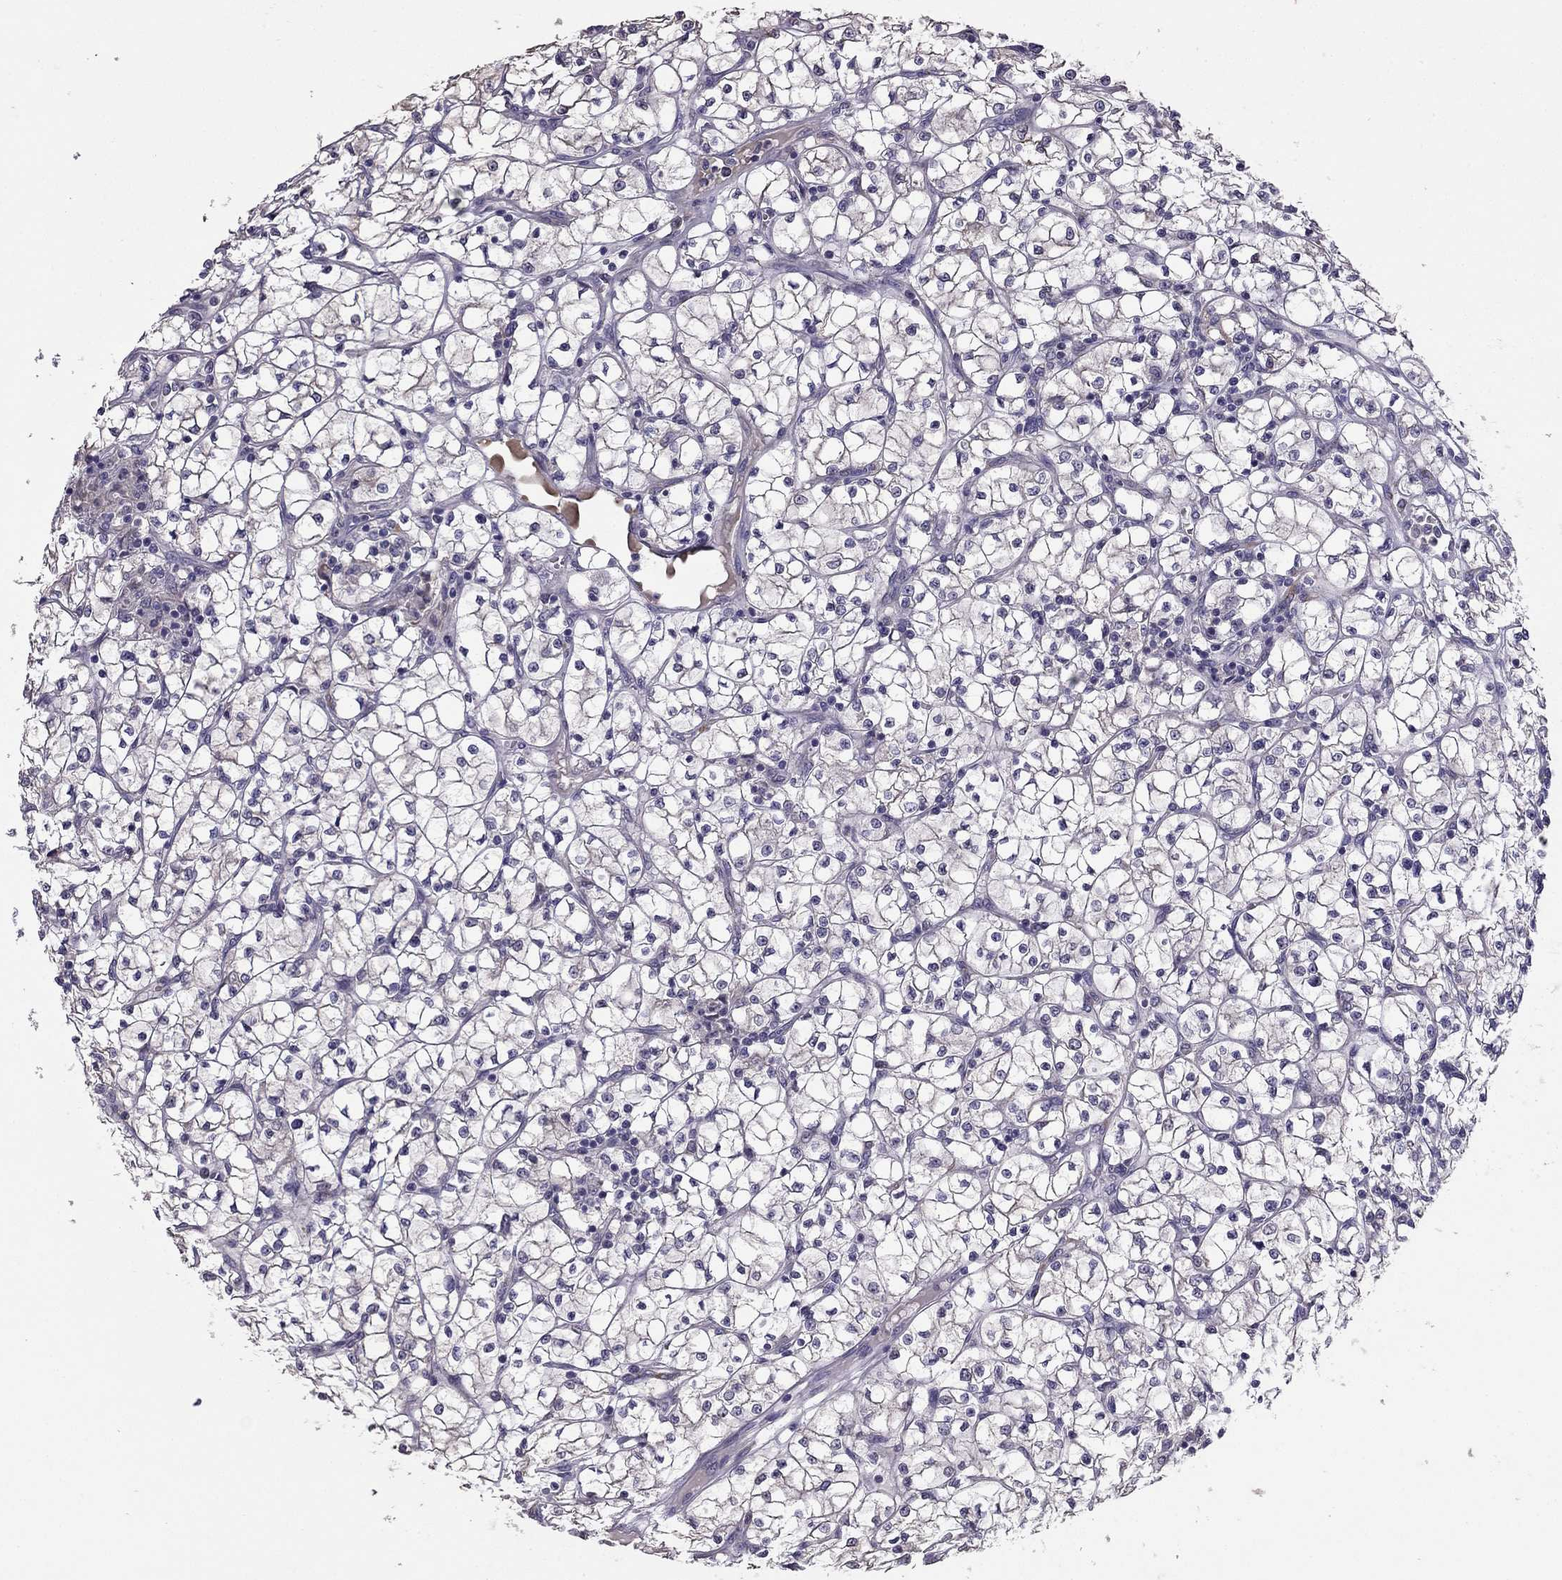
{"staining": {"intensity": "negative", "quantity": "none", "location": "none"}, "tissue": "renal cancer", "cell_type": "Tumor cells", "image_type": "cancer", "snomed": [{"axis": "morphology", "description": "Adenocarcinoma, NOS"}, {"axis": "topography", "description": "Kidney"}], "caption": "An immunohistochemistry (IHC) micrograph of renal cancer is shown. There is no staining in tumor cells of renal cancer.", "gene": "CDH9", "patient": {"sex": "female", "age": 64}}